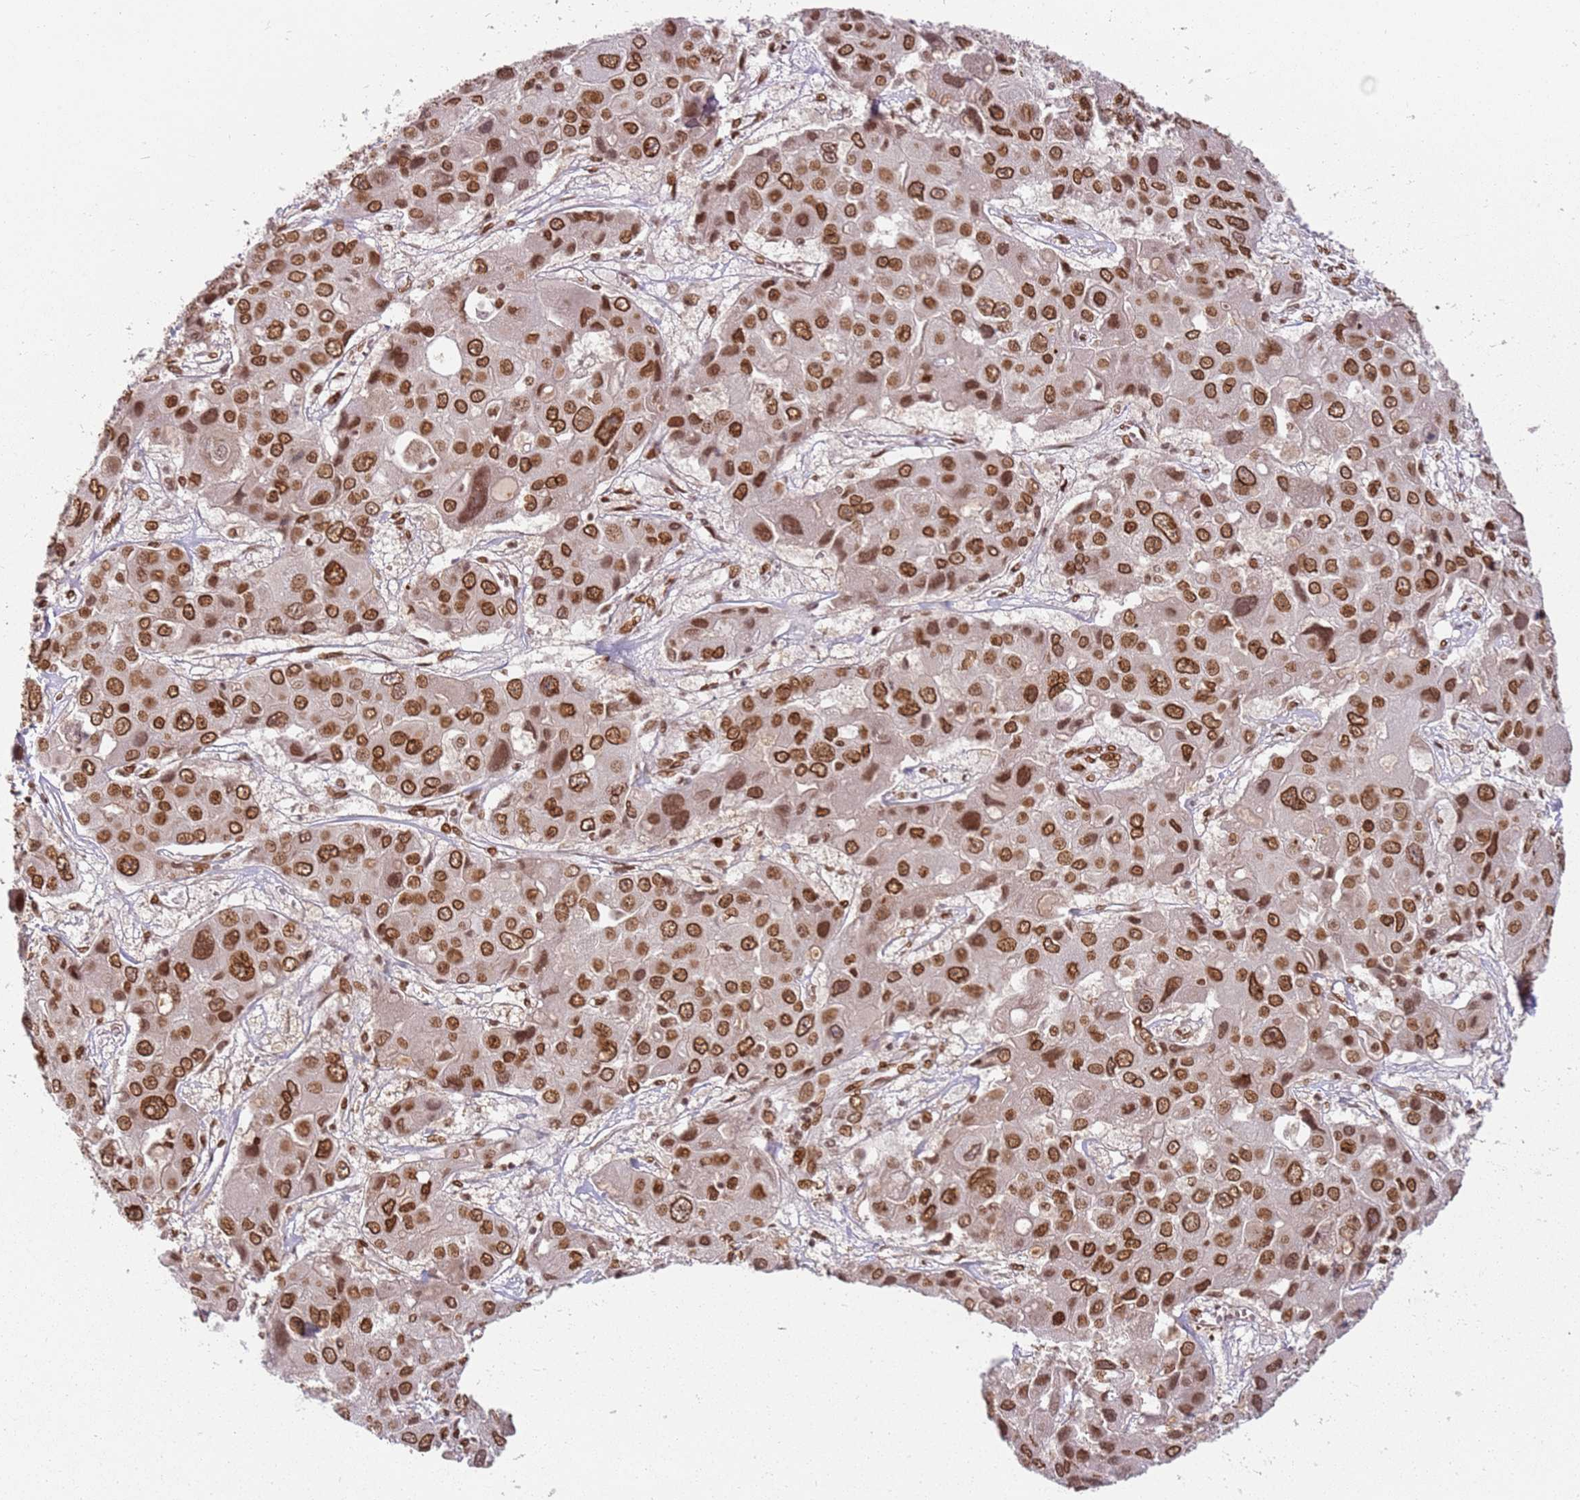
{"staining": {"intensity": "strong", "quantity": ">75%", "location": "nuclear"}, "tissue": "liver cancer", "cell_type": "Tumor cells", "image_type": "cancer", "snomed": [{"axis": "morphology", "description": "Cholangiocarcinoma"}, {"axis": "topography", "description": "Liver"}], "caption": "Immunohistochemistry of liver cancer (cholangiocarcinoma) displays high levels of strong nuclear expression in approximately >75% of tumor cells.", "gene": "TENT4A", "patient": {"sex": "male", "age": 67}}